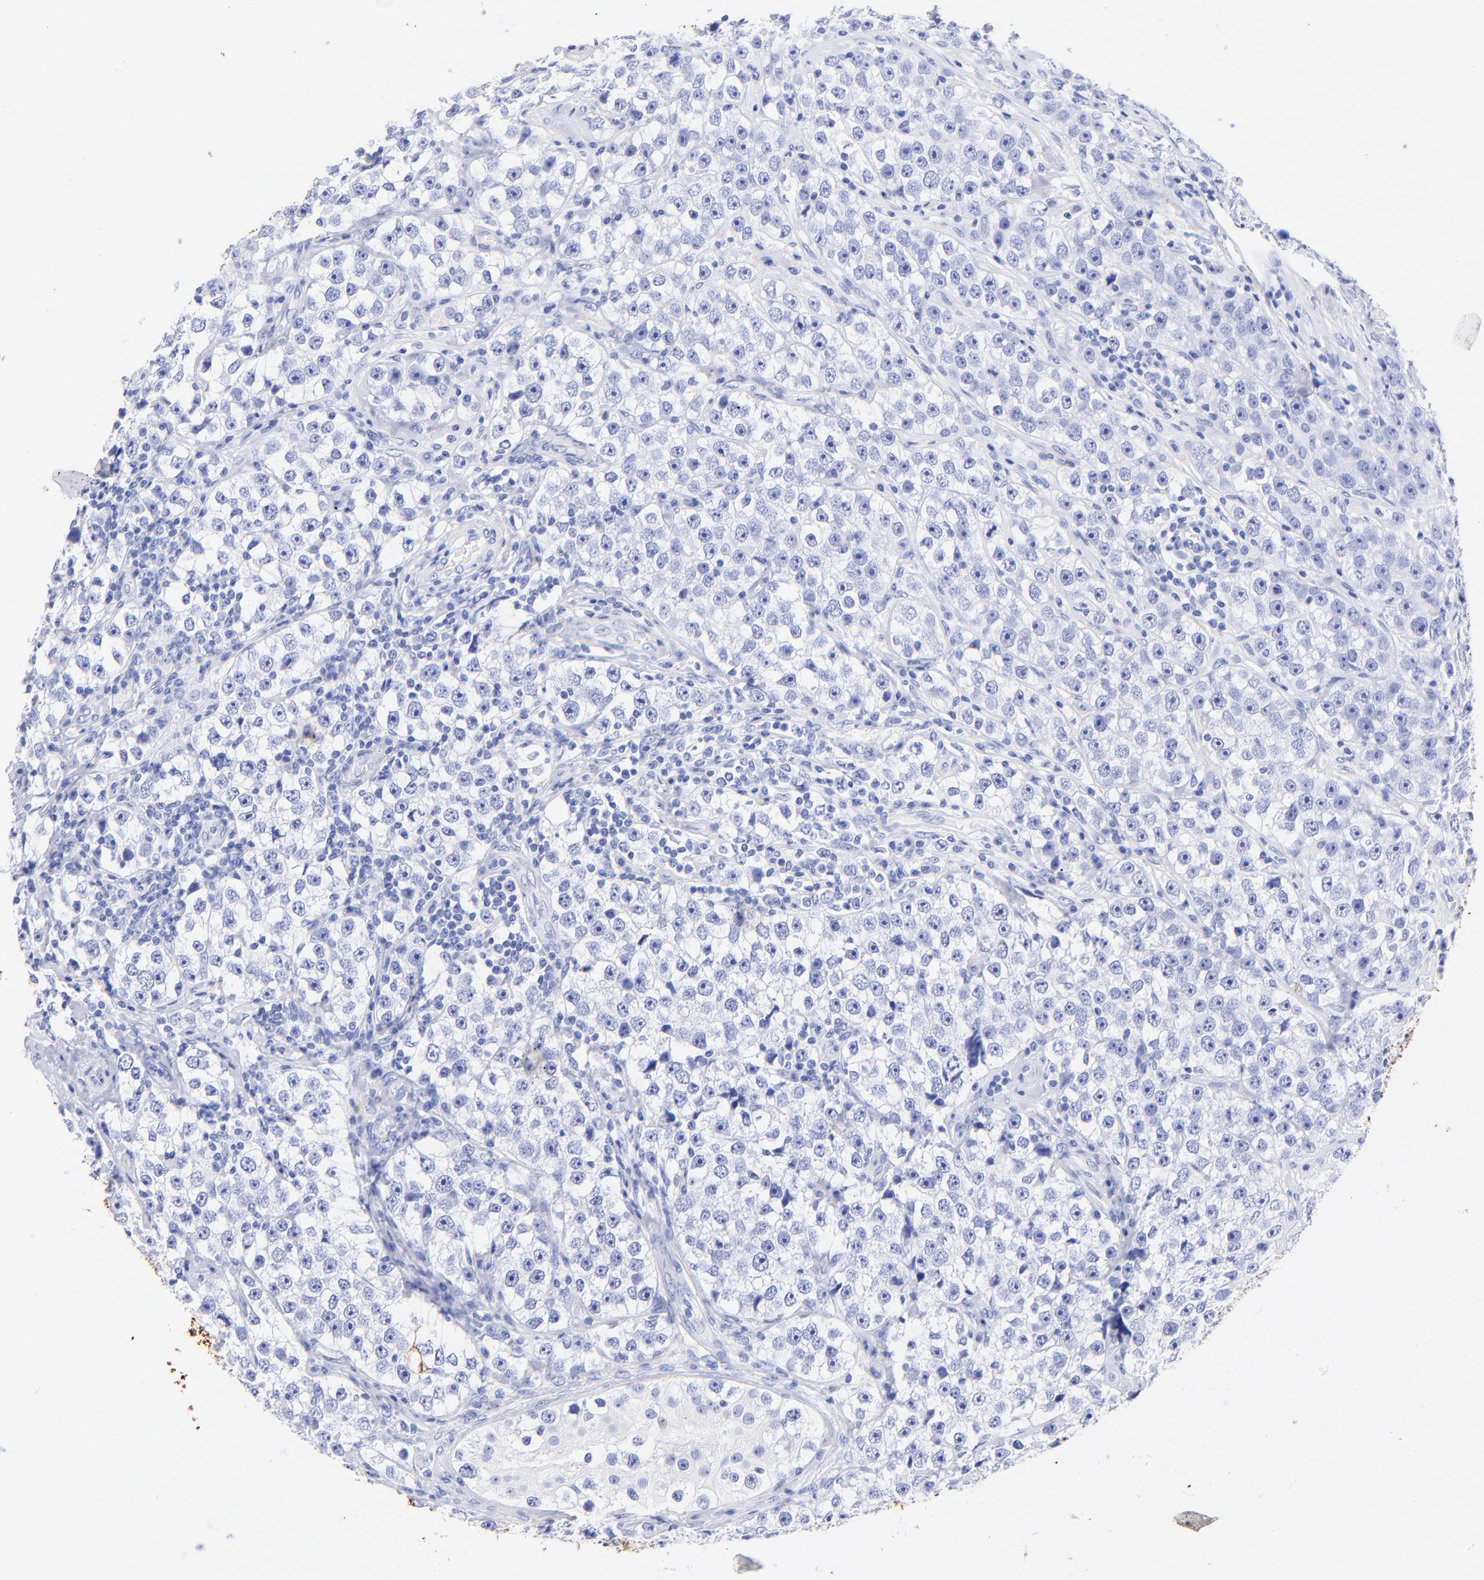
{"staining": {"intensity": "negative", "quantity": "none", "location": "none"}, "tissue": "testis cancer", "cell_type": "Tumor cells", "image_type": "cancer", "snomed": [{"axis": "morphology", "description": "Seminoma, NOS"}, {"axis": "topography", "description": "Testis"}], "caption": "A photomicrograph of human testis cancer (seminoma) is negative for staining in tumor cells. (DAB immunohistochemistry visualized using brightfield microscopy, high magnification).", "gene": "KRT19", "patient": {"sex": "male", "age": 32}}